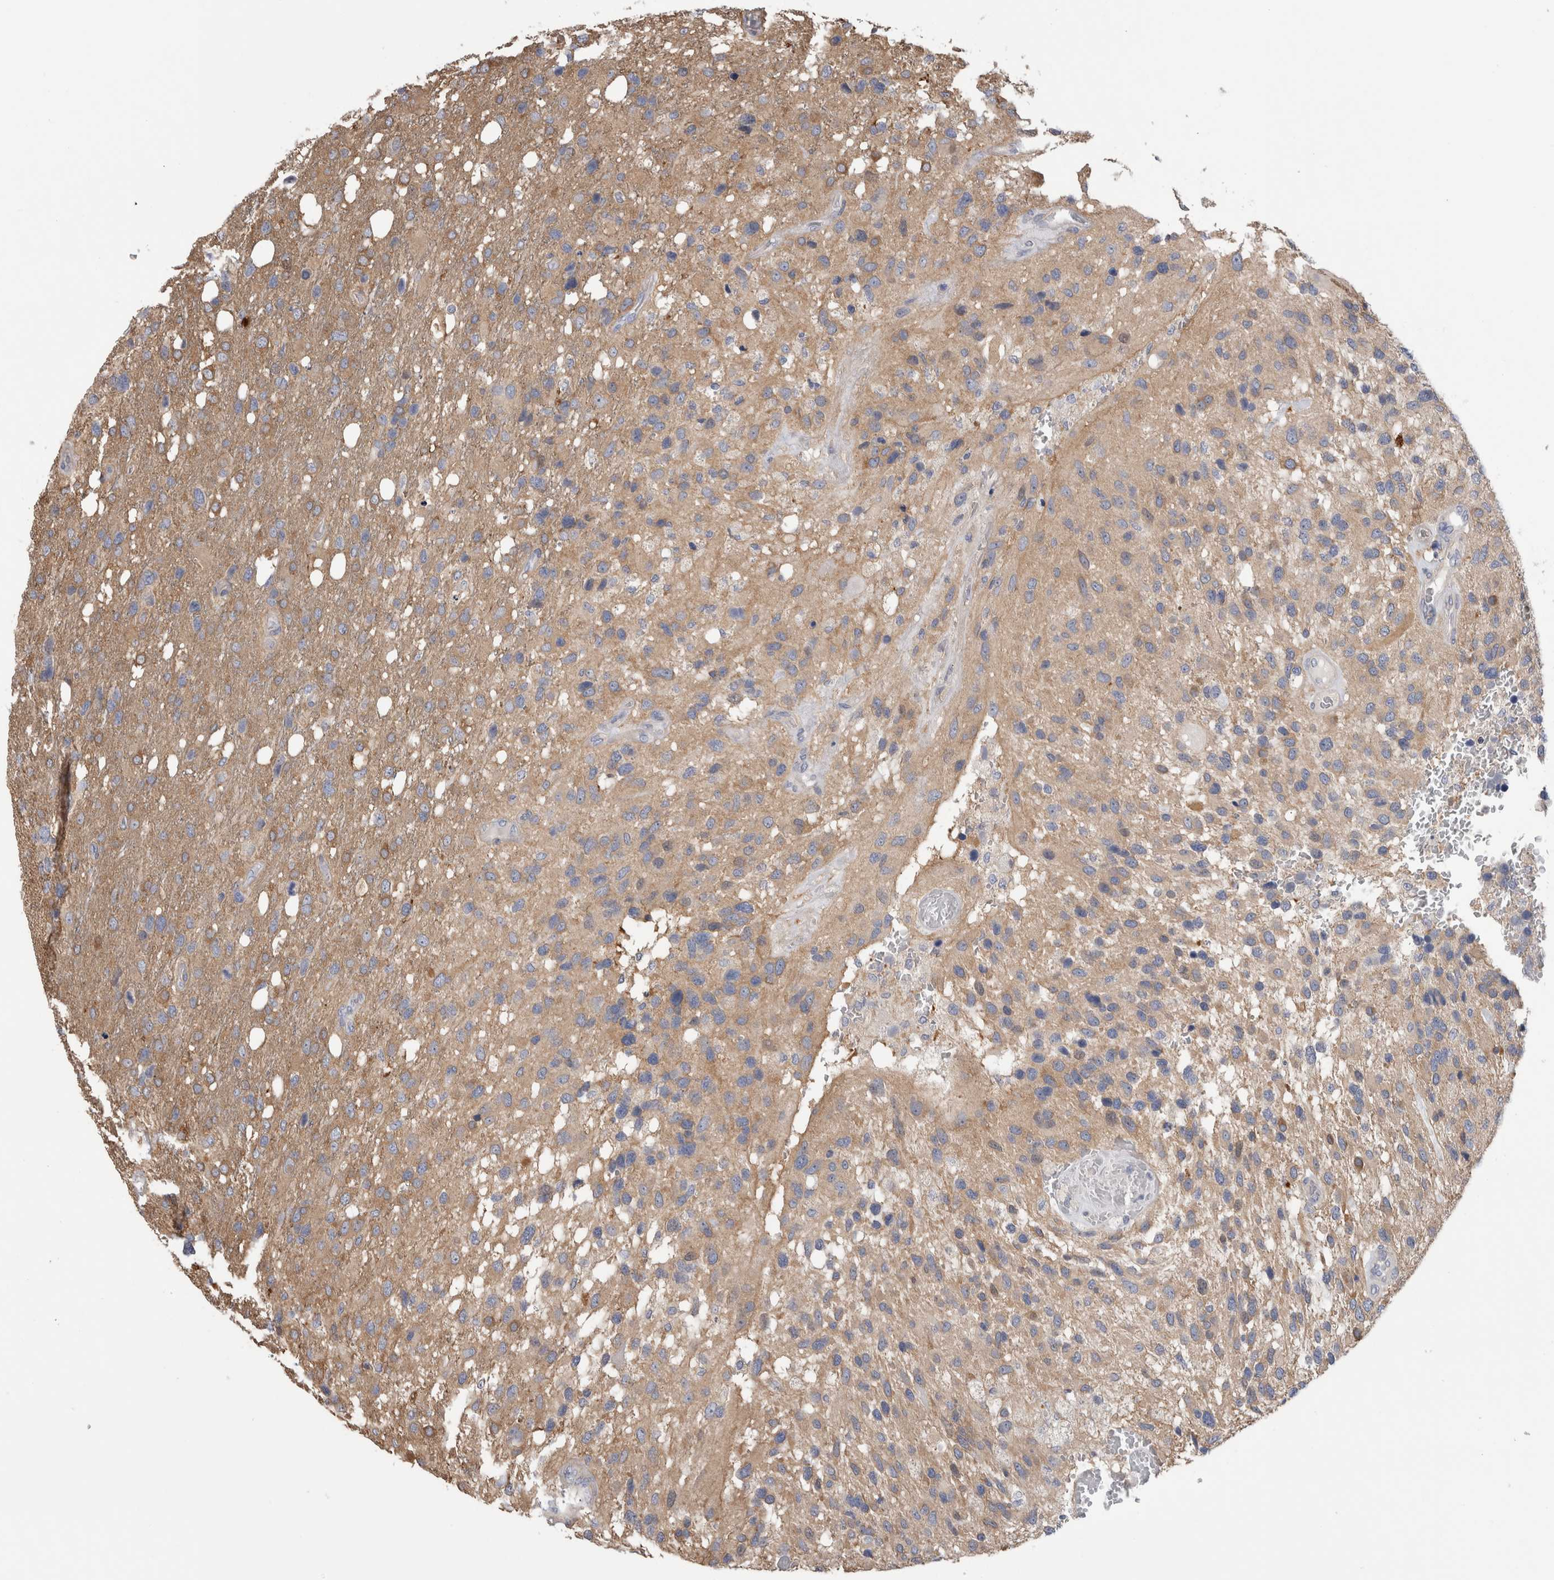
{"staining": {"intensity": "weak", "quantity": ">75%", "location": "cytoplasmic/membranous"}, "tissue": "glioma", "cell_type": "Tumor cells", "image_type": "cancer", "snomed": [{"axis": "morphology", "description": "Glioma, malignant, High grade"}, {"axis": "topography", "description": "Brain"}], "caption": "Weak cytoplasmic/membranous staining is seen in about >75% of tumor cells in glioma. (DAB (3,3'-diaminobenzidine) IHC, brown staining for protein, blue staining for nuclei).", "gene": "SCRN1", "patient": {"sex": "female", "age": 58}}